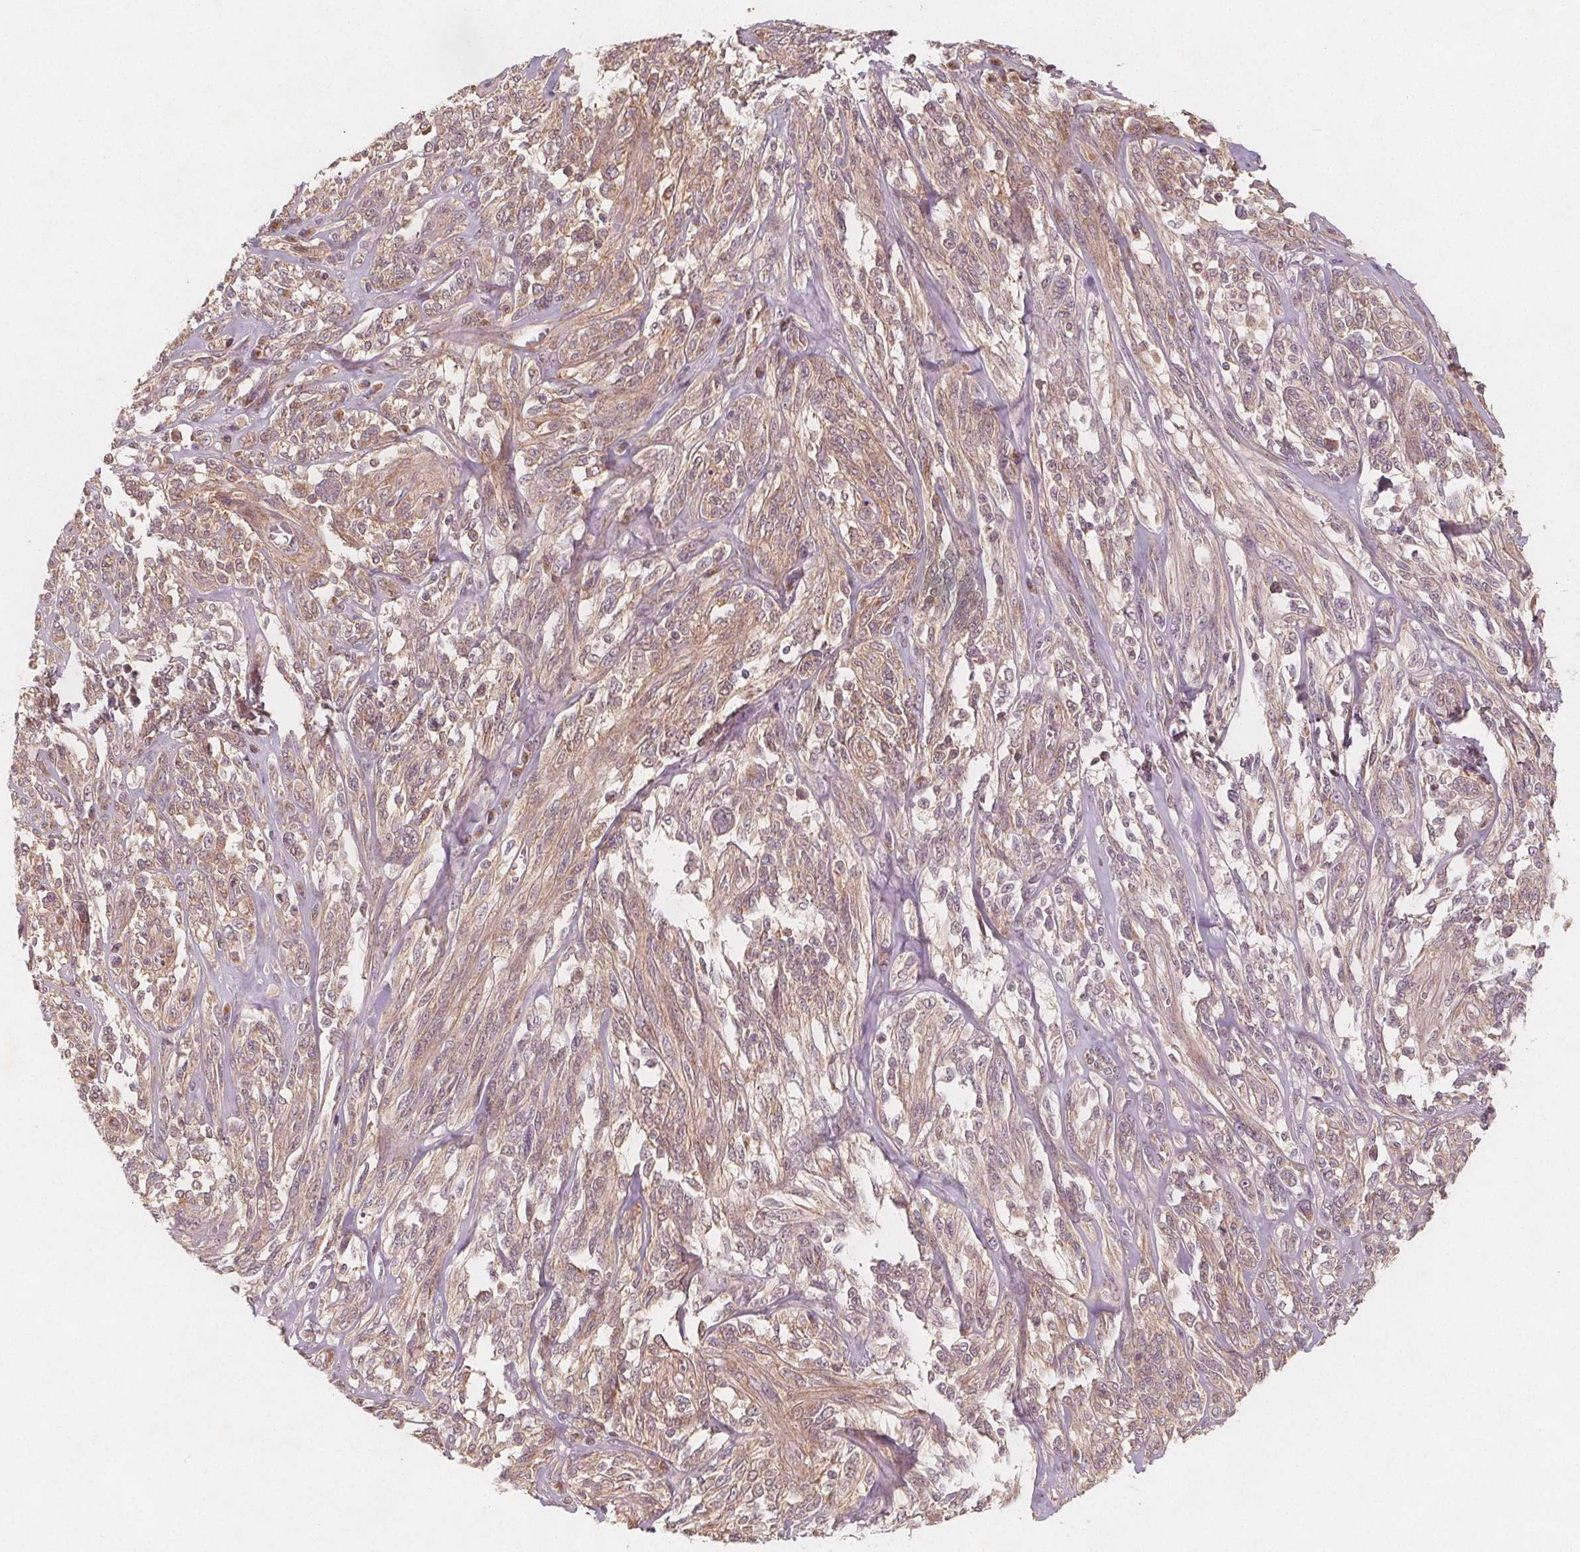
{"staining": {"intensity": "weak", "quantity": ">75%", "location": "cytoplasmic/membranous"}, "tissue": "melanoma", "cell_type": "Tumor cells", "image_type": "cancer", "snomed": [{"axis": "morphology", "description": "Malignant melanoma, NOS"}, {"axis": "topography", "description": "Skin"}], "caption": "An immunohistochemistry image of tumor tissue is shown. Protein staining in brown highlights weak cytoplasmic/membranous positivity in melanoma within tumor cells.", "gene": "NCSTN", "patient": {"sex": "female", "age": 91}}